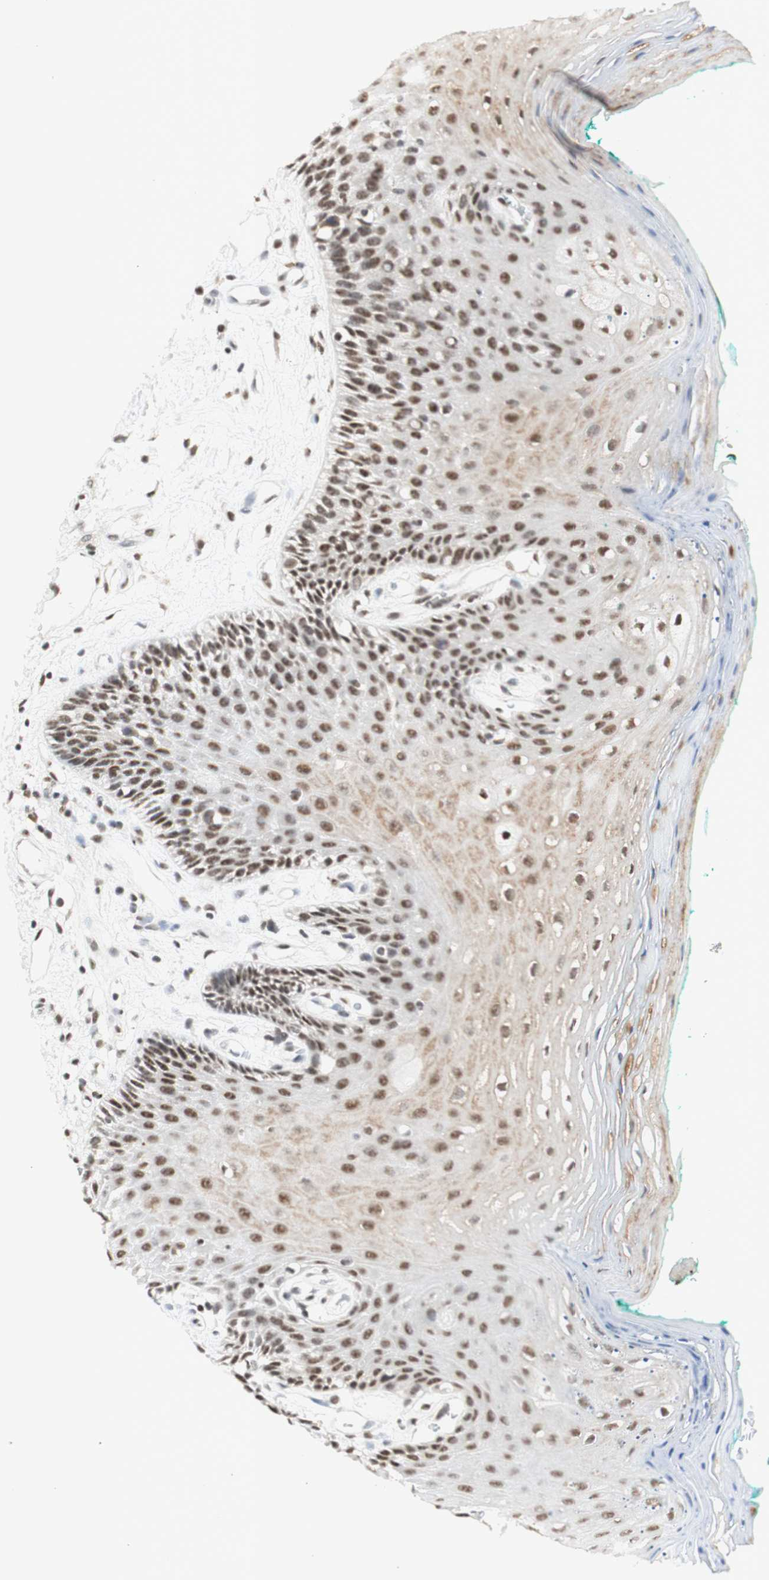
{"staining": {"intensity": "moderate", "quantity": ">75%", "location": "nuclear"}, "tissue": "oral mucosa", "cell_type": "Squamous epithelial cells", "image_type": "normal", "snomed": [{"axis": "morphology", "description": "Normal tissue, NOS"}, {"axis": "topography", "description": "Skeletal muscle"}, {"axis": "topography", "description": "Oral tissue"}, {"axis": "topography", "description": "Peripheral nerve tissue"}], "caption": "Moderate nuclear expression for a protein is present in about >75% of squamous epithelial cells of normal oral mucosa using immunohistochemistry.", "gene": "SNRPB", "patient": {"sex": "female", "age": 84}}